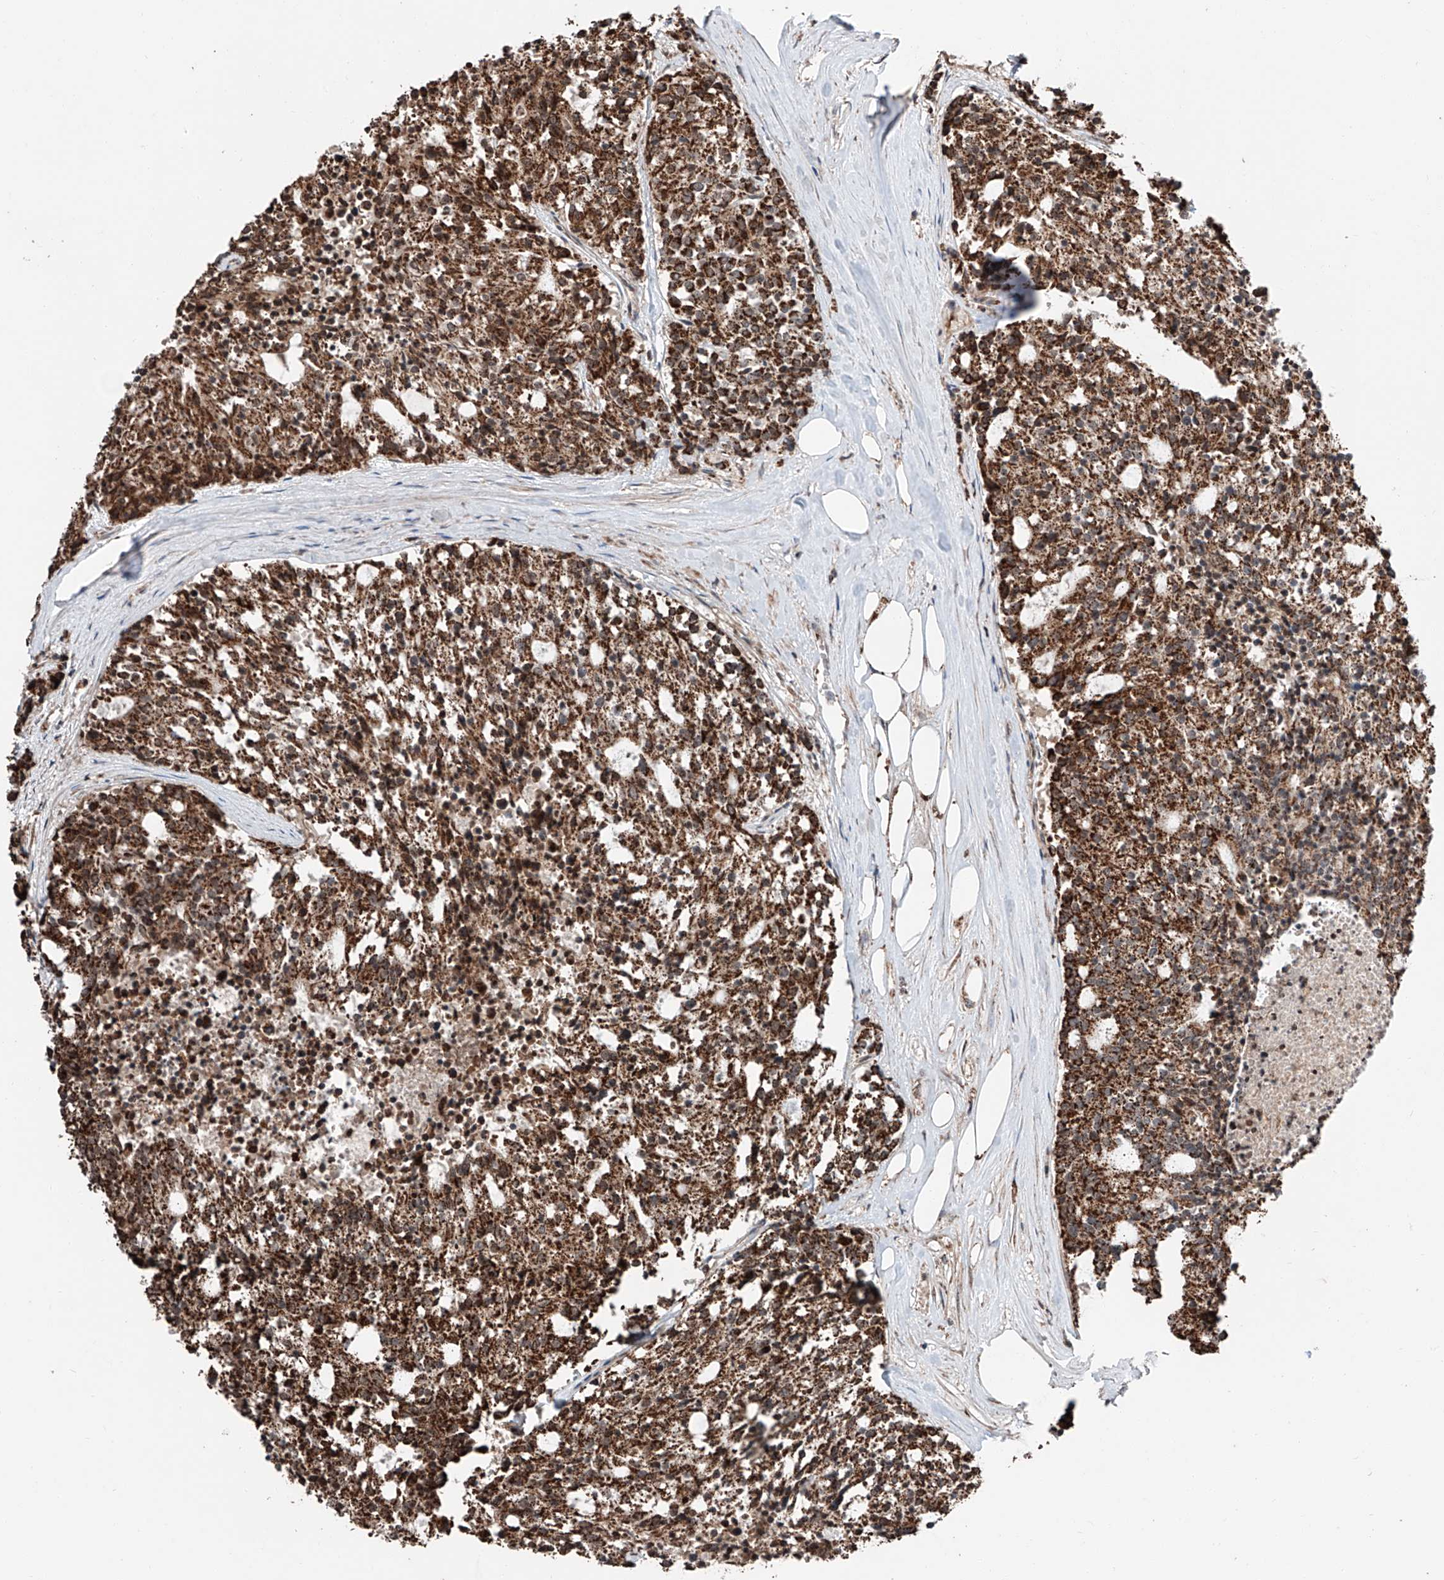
{"staining": {"intensity": "strong", "quantity": ">75%", "location": "cytoplasmic/membranous"}, "tissue": "carcinoid", "cell_type": "Tumor cells", "image_type": "cancer", "snomed": [{"axis": "morphology", "description": "Carcinoid, malignant, NOS"}, {"axis": "topography", "description": "Pancreas"}], "caption": "Immunohistochemistry (IHC) of malignant carcinoid reveals high levels of strong cytoplasmic/membranous staining in about >75% of tumor cells.", "gene": "ZNF445", "patient": {"sex": "female", "age": 54}}